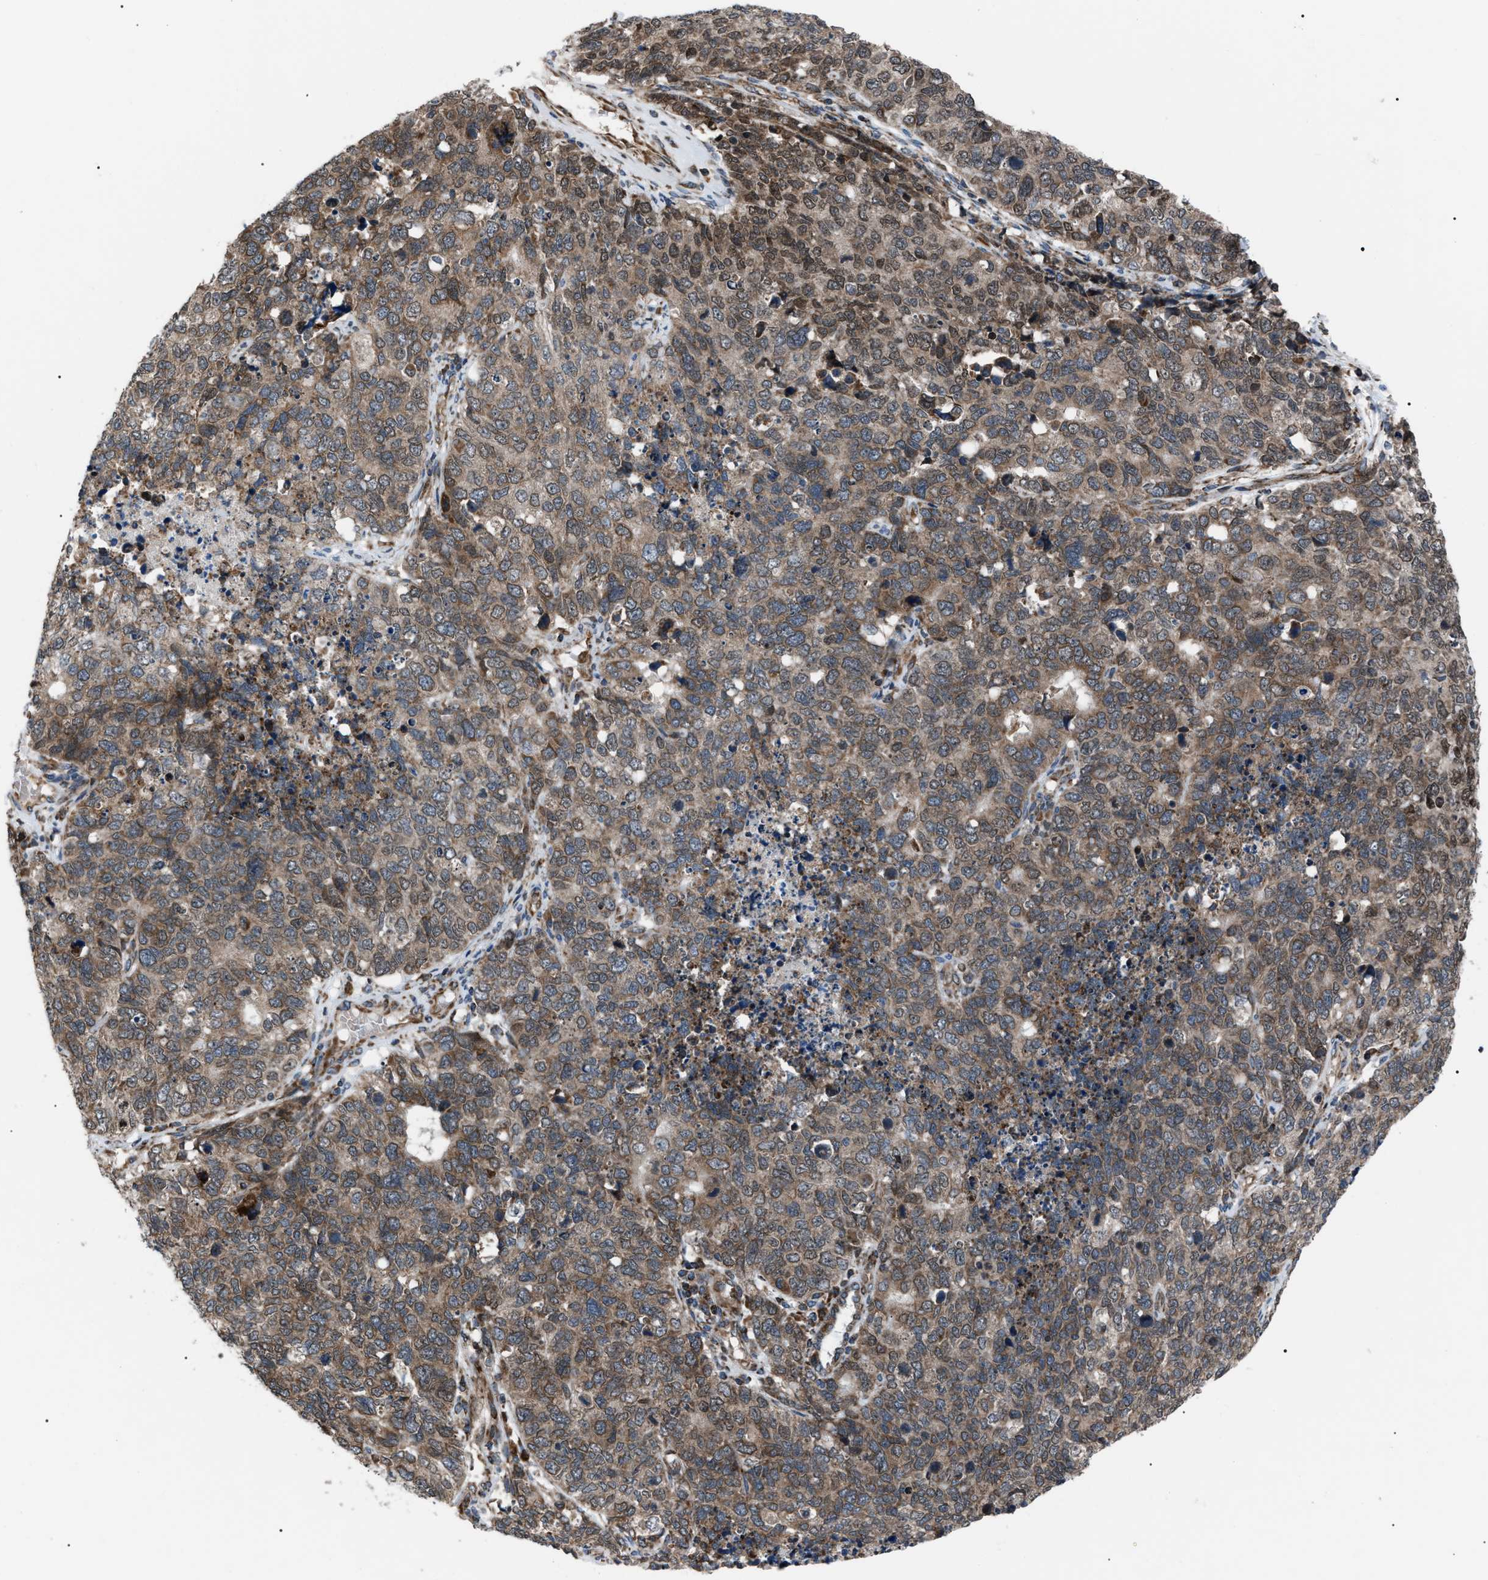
{"staining": {"intensity": "moderate", "quantity": ">75%", "location": "cytoplasmic/membranous,nuclear"}, "tissue": "cervical cancer", "cell_type": "Tumor cells", "image_type": "cancer", "snomed": [{"axis": "morphology", "description": "Squamous cell carcinoma, NOS"}, {"axis": "topography", "description": "Cervix"}], "caption": "DAB immunohistochemical staining of cervical cancer demonstrates moderate cytoplasmic/membranous and nuclear protein expression in about >75% of tumor cells.", "gene": "AGO2", "patient": {"sex": "female", "age": 63}}